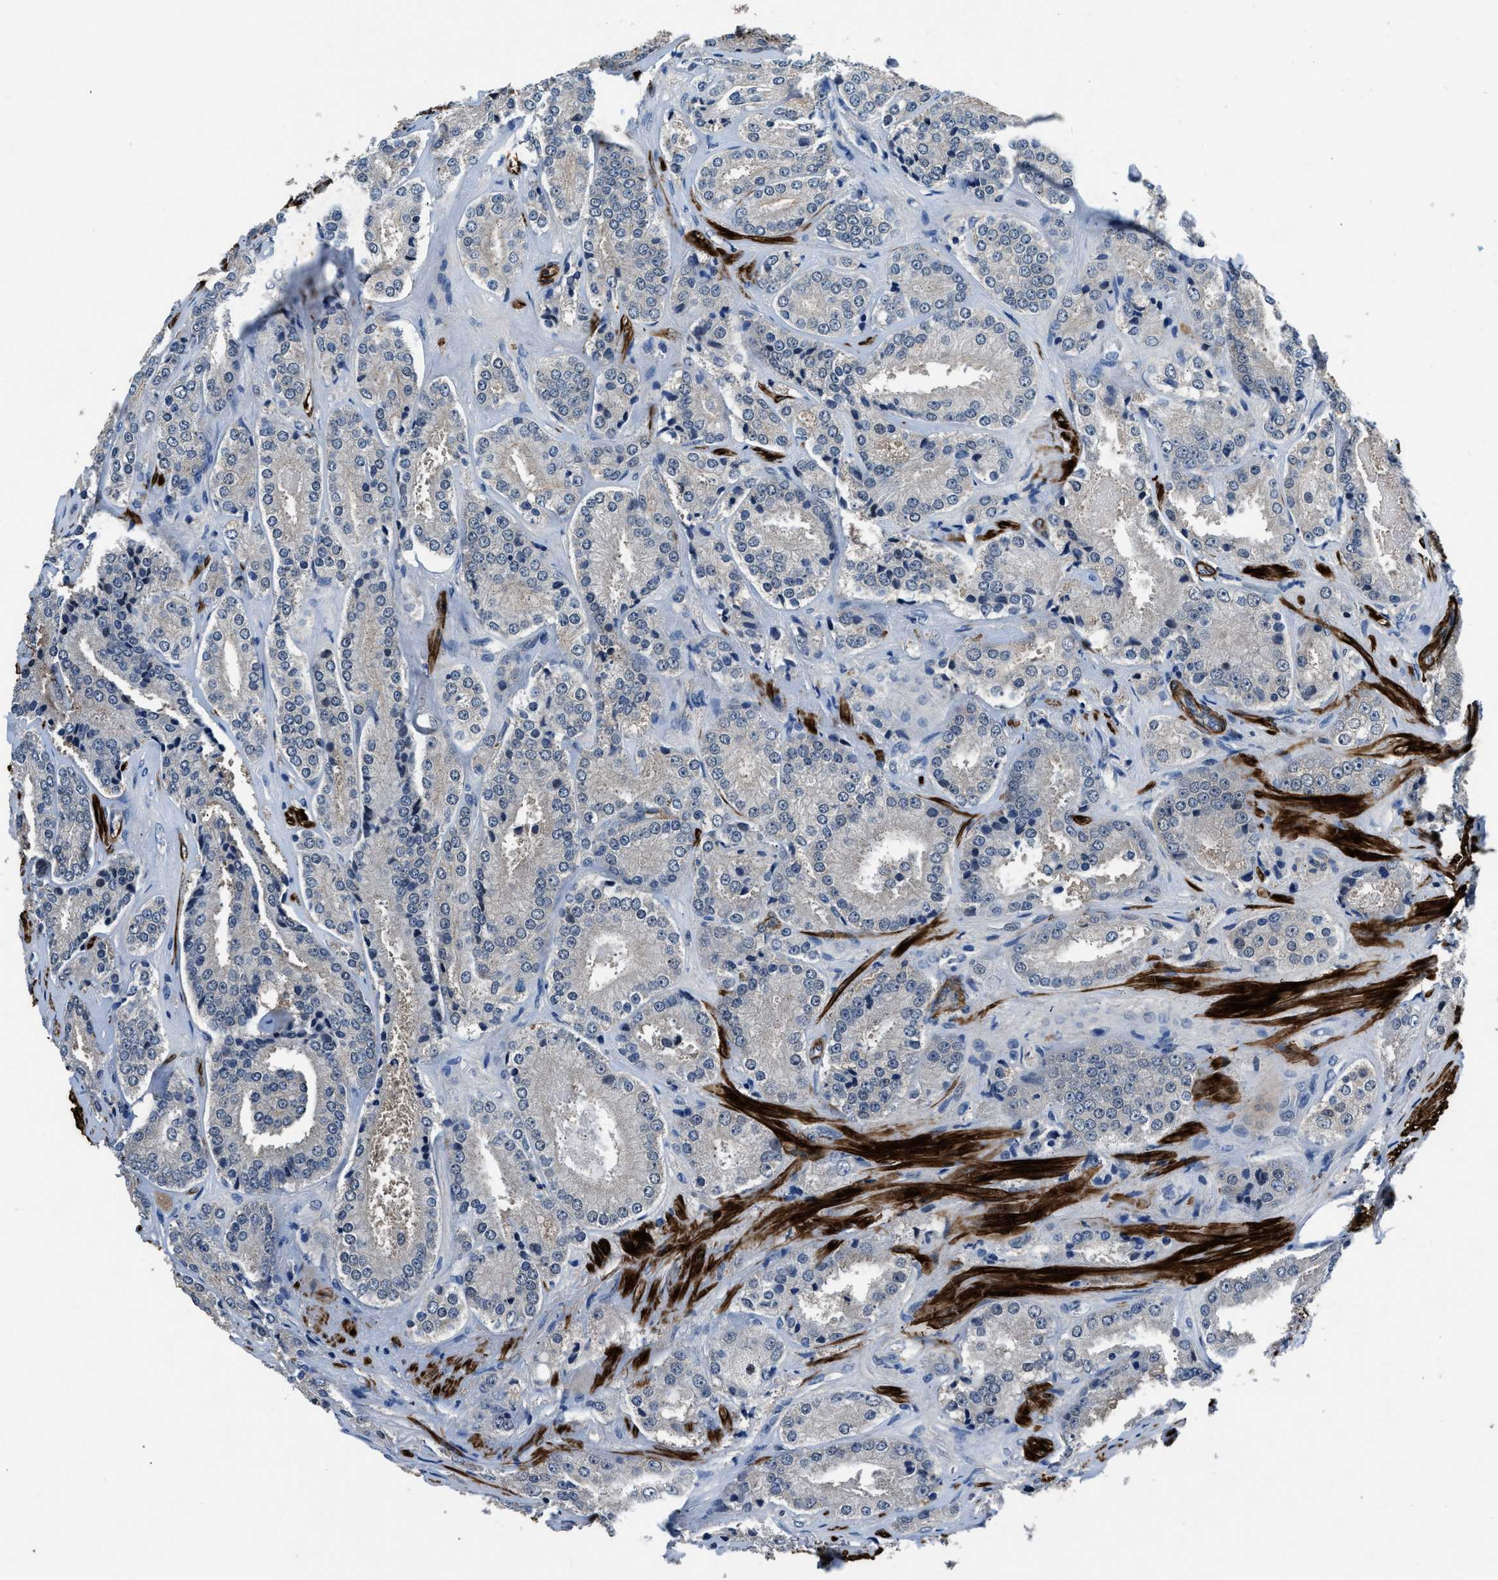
{"staining": {"intensity": "negative", "quantity": "none", "location": "none"}, "tissue": "prostate cancer", "cell_type": "Tumor cells", "image_type": "cancer", "snomed": [{"axis": "morphology", "description": "Adenocarcinoma, High grade"}, {"axis": "topography", "description": "Prostate"}], "caption": "The micrograph reveals no staining of tumor cells in high-grade adenocarcinoma (prostate).", "gene": "LANCL2", "patient": {"sex": "male", "age": 65}}